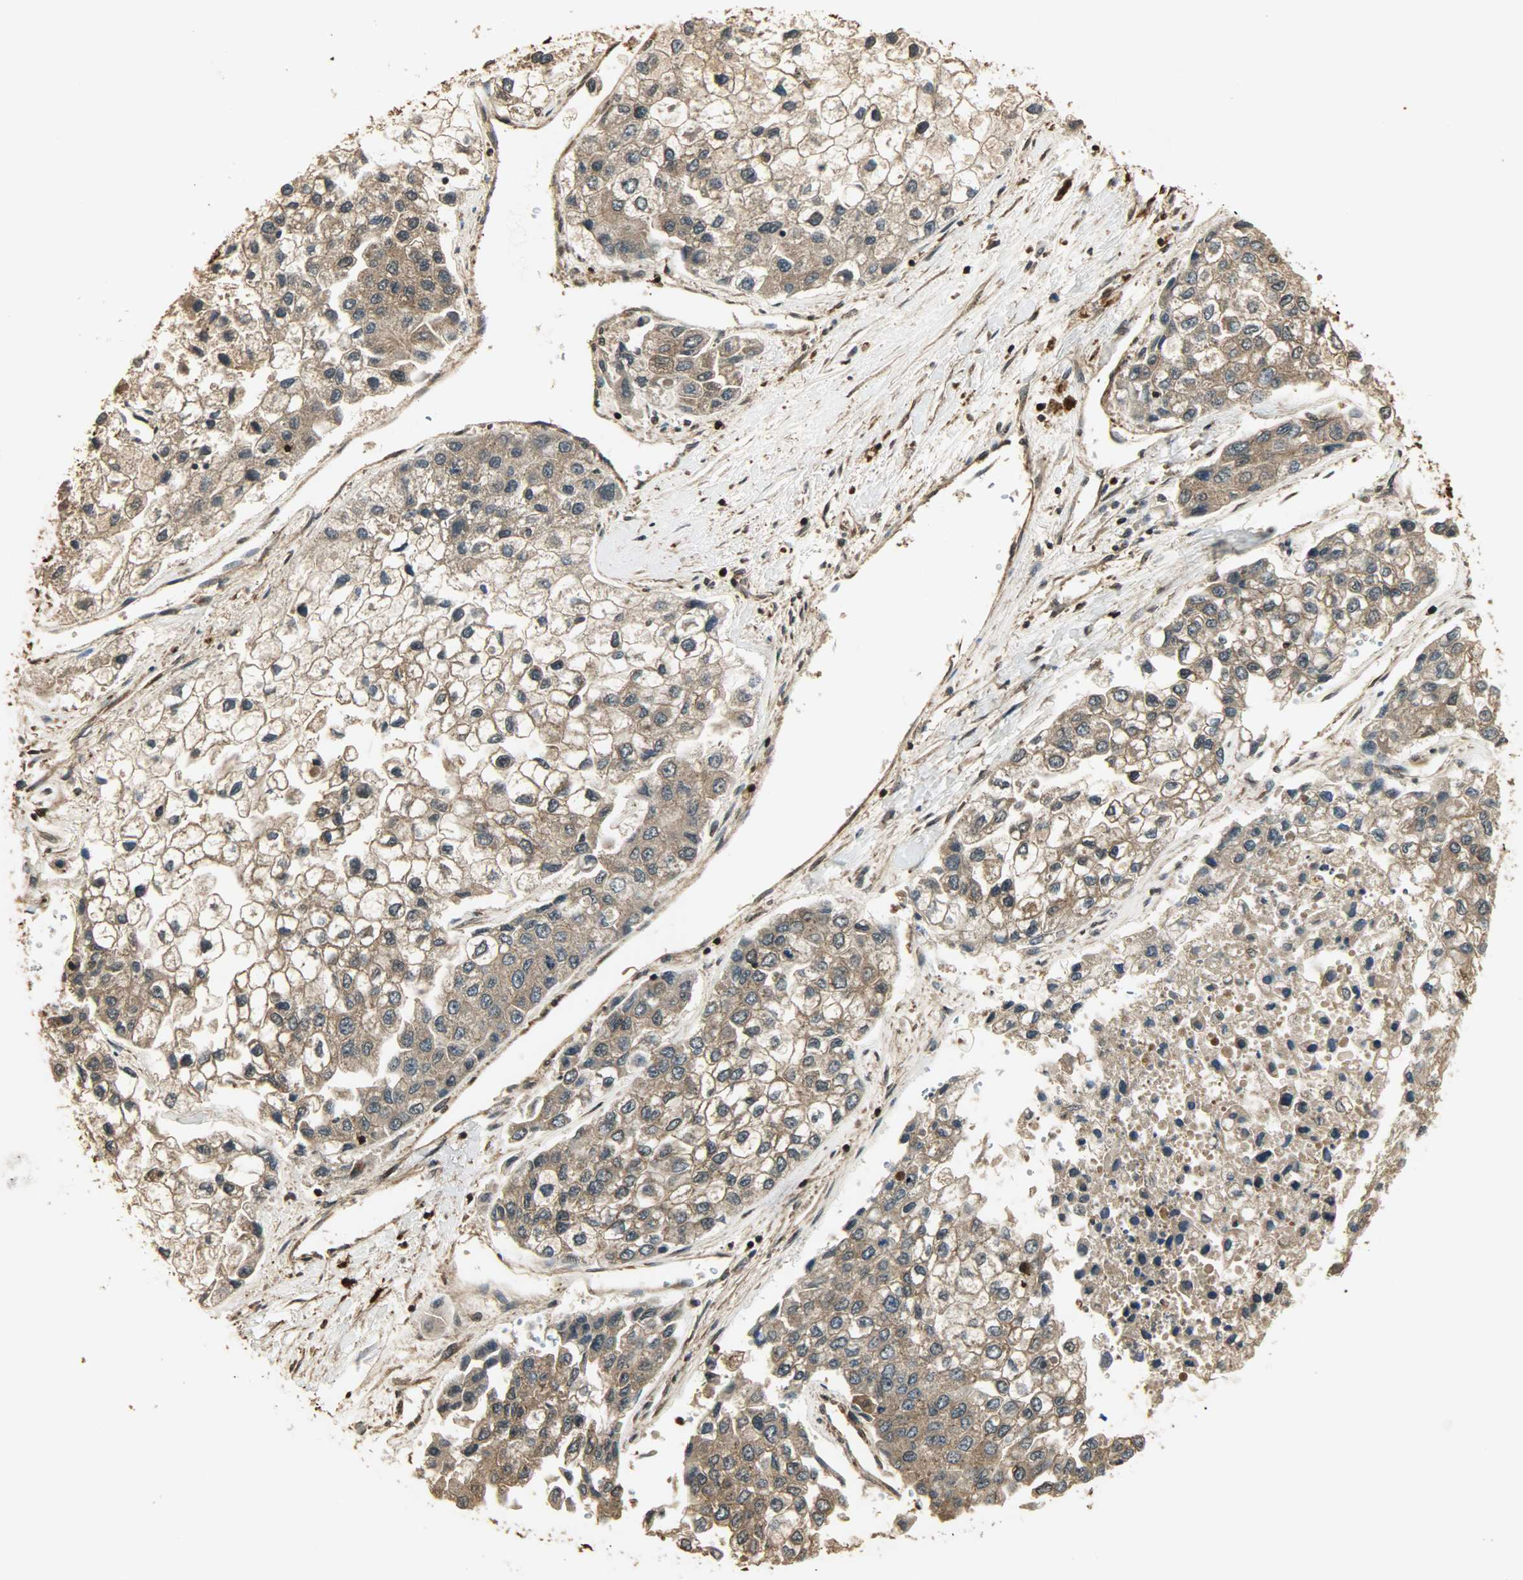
{"staining": {"intensity": "moderate", "quantity": ">75%", "location": "cytoplasmic/membranous"}, "tissue": "liver cancer", "cell_type": "Tumor cells", "image_type": "cancer", "snomed": [{"axis": "morphology", "description": "Carcinoma, Hepatocellular, NOS"}, {"axis": "topography", "description": "Liver"}], "caption": "DAB (3,3'-diaminobenzidine) immunohistochemical staining of liver cancer (hepatocellular carcinoma) shows moderate cytoplasmic/membranous protein staining in approximately >75% of tumor cells.", "gene": "YWHAZ", "patient": {"sex": "female", "age": 66}}